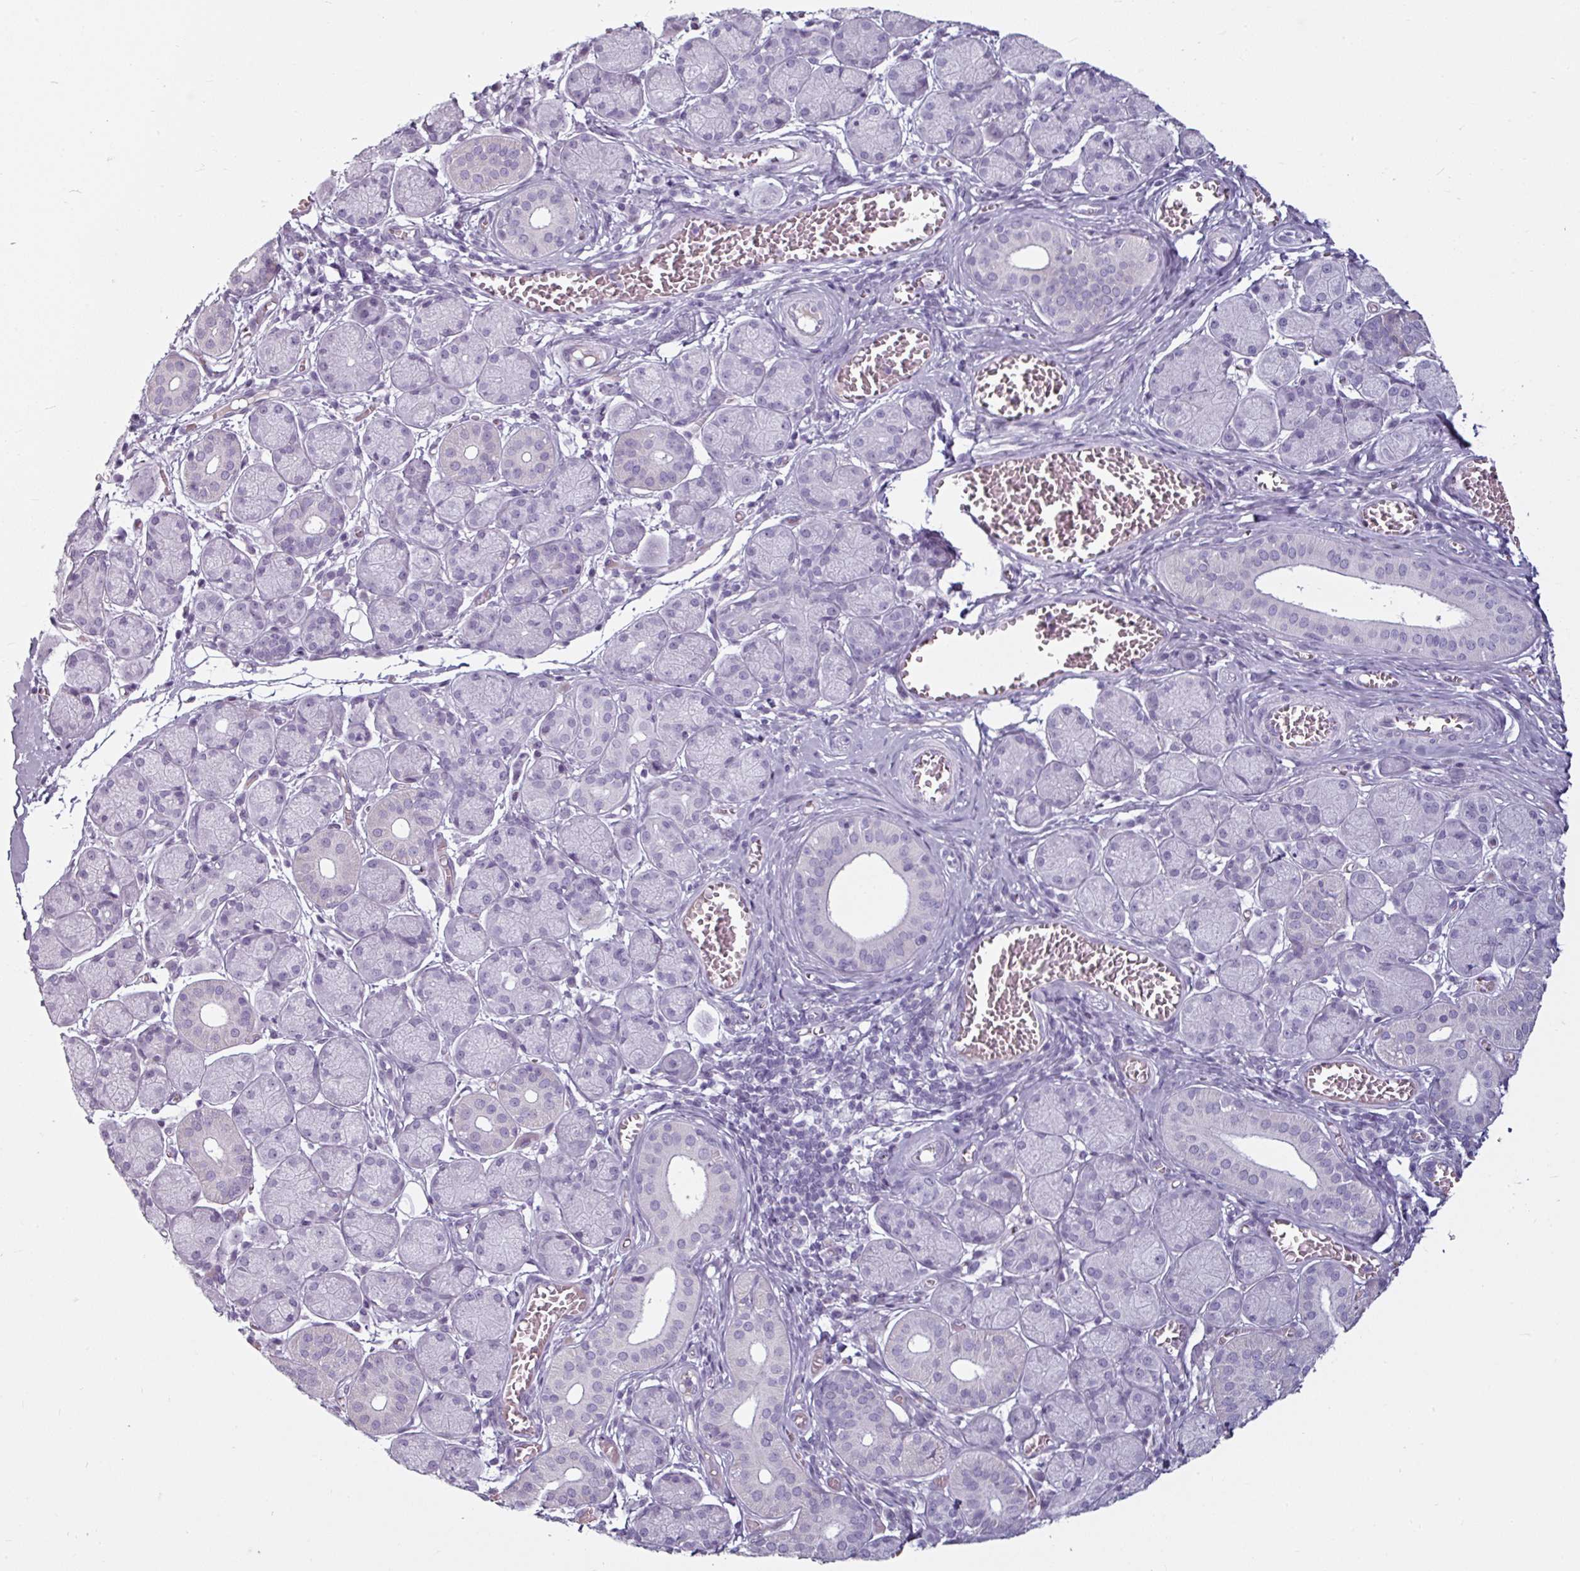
{"staining": {"intensity": "negative", "quantity": "none", "location": "none"}, "tissue": "salivary gland", "cell_type": "Glandular cells", "image_type": "normal", "snomed": [{"axis": "morphology", "description": "Normal tissue, NOS"}, {"axis": "topography", "description": "Salivary gland"}], "caption": "There is no significant positivity in glandular cells of salivary gland. (Brightfield microscopy of DAB immunohistochemistry at high magnification).", "gene": "CLCA1", "patient": {"sex": "female", "age": 24}}